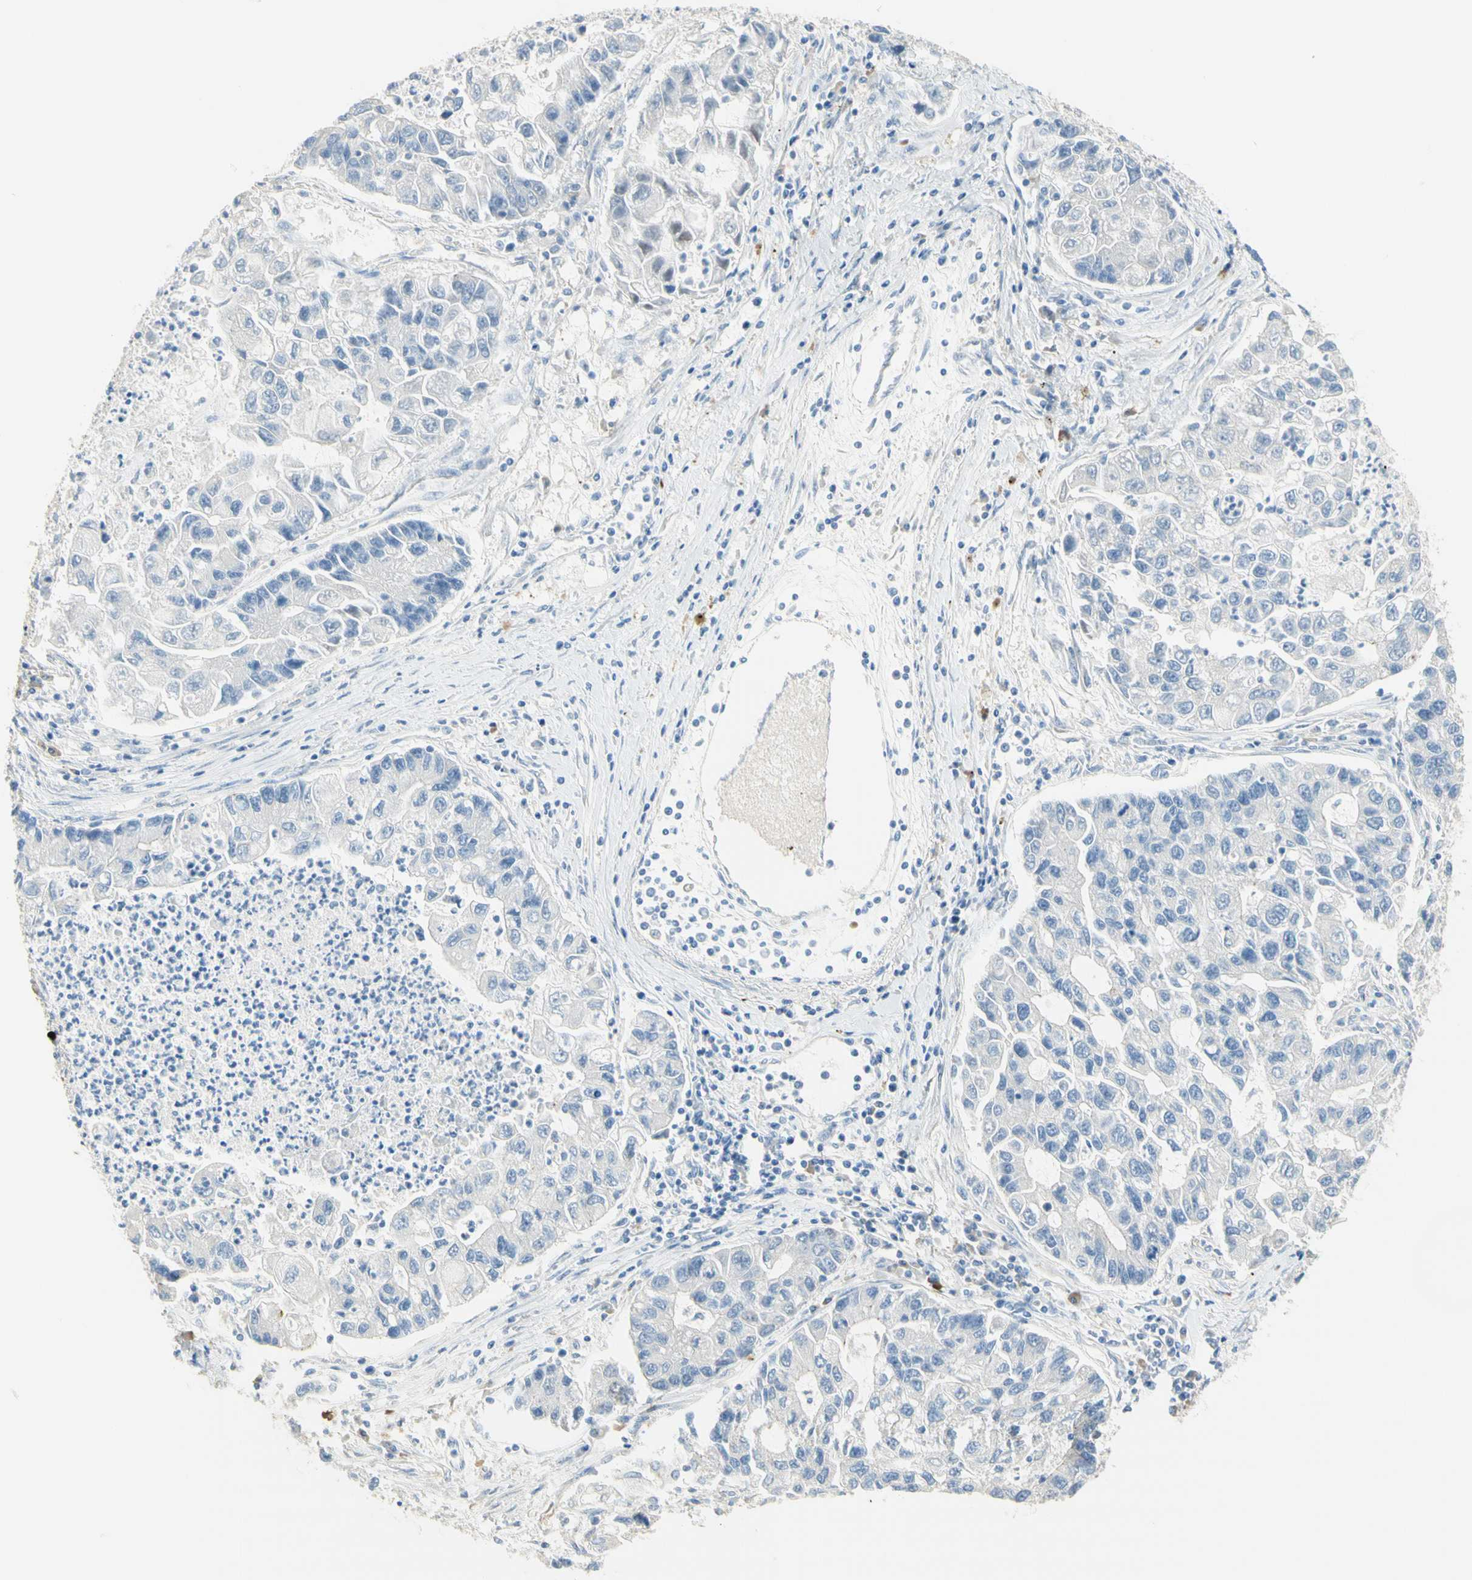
{"staining": {"intensity": "negative", "quantity": "none", "location": "none"}, "tissue": "lung cancer", "cell_type": "Tumor cells", "image_type": "cancer", "snomed": [{"axis": "morphology", "description": "Adenocarcinoma, NOS"}, {"axis": "topography", "description": "Lung"}], "caption": "High power microscopy histopathology image of an IHC histopathology image of lung cancer (adenocarcinoma), revealing no significant staining in tumor cells. (DAB IHC visualized using brightfield microscopy, high magnification).", "gene": "NECTIN4", "patient": {"sex": "female", "age": 51}}